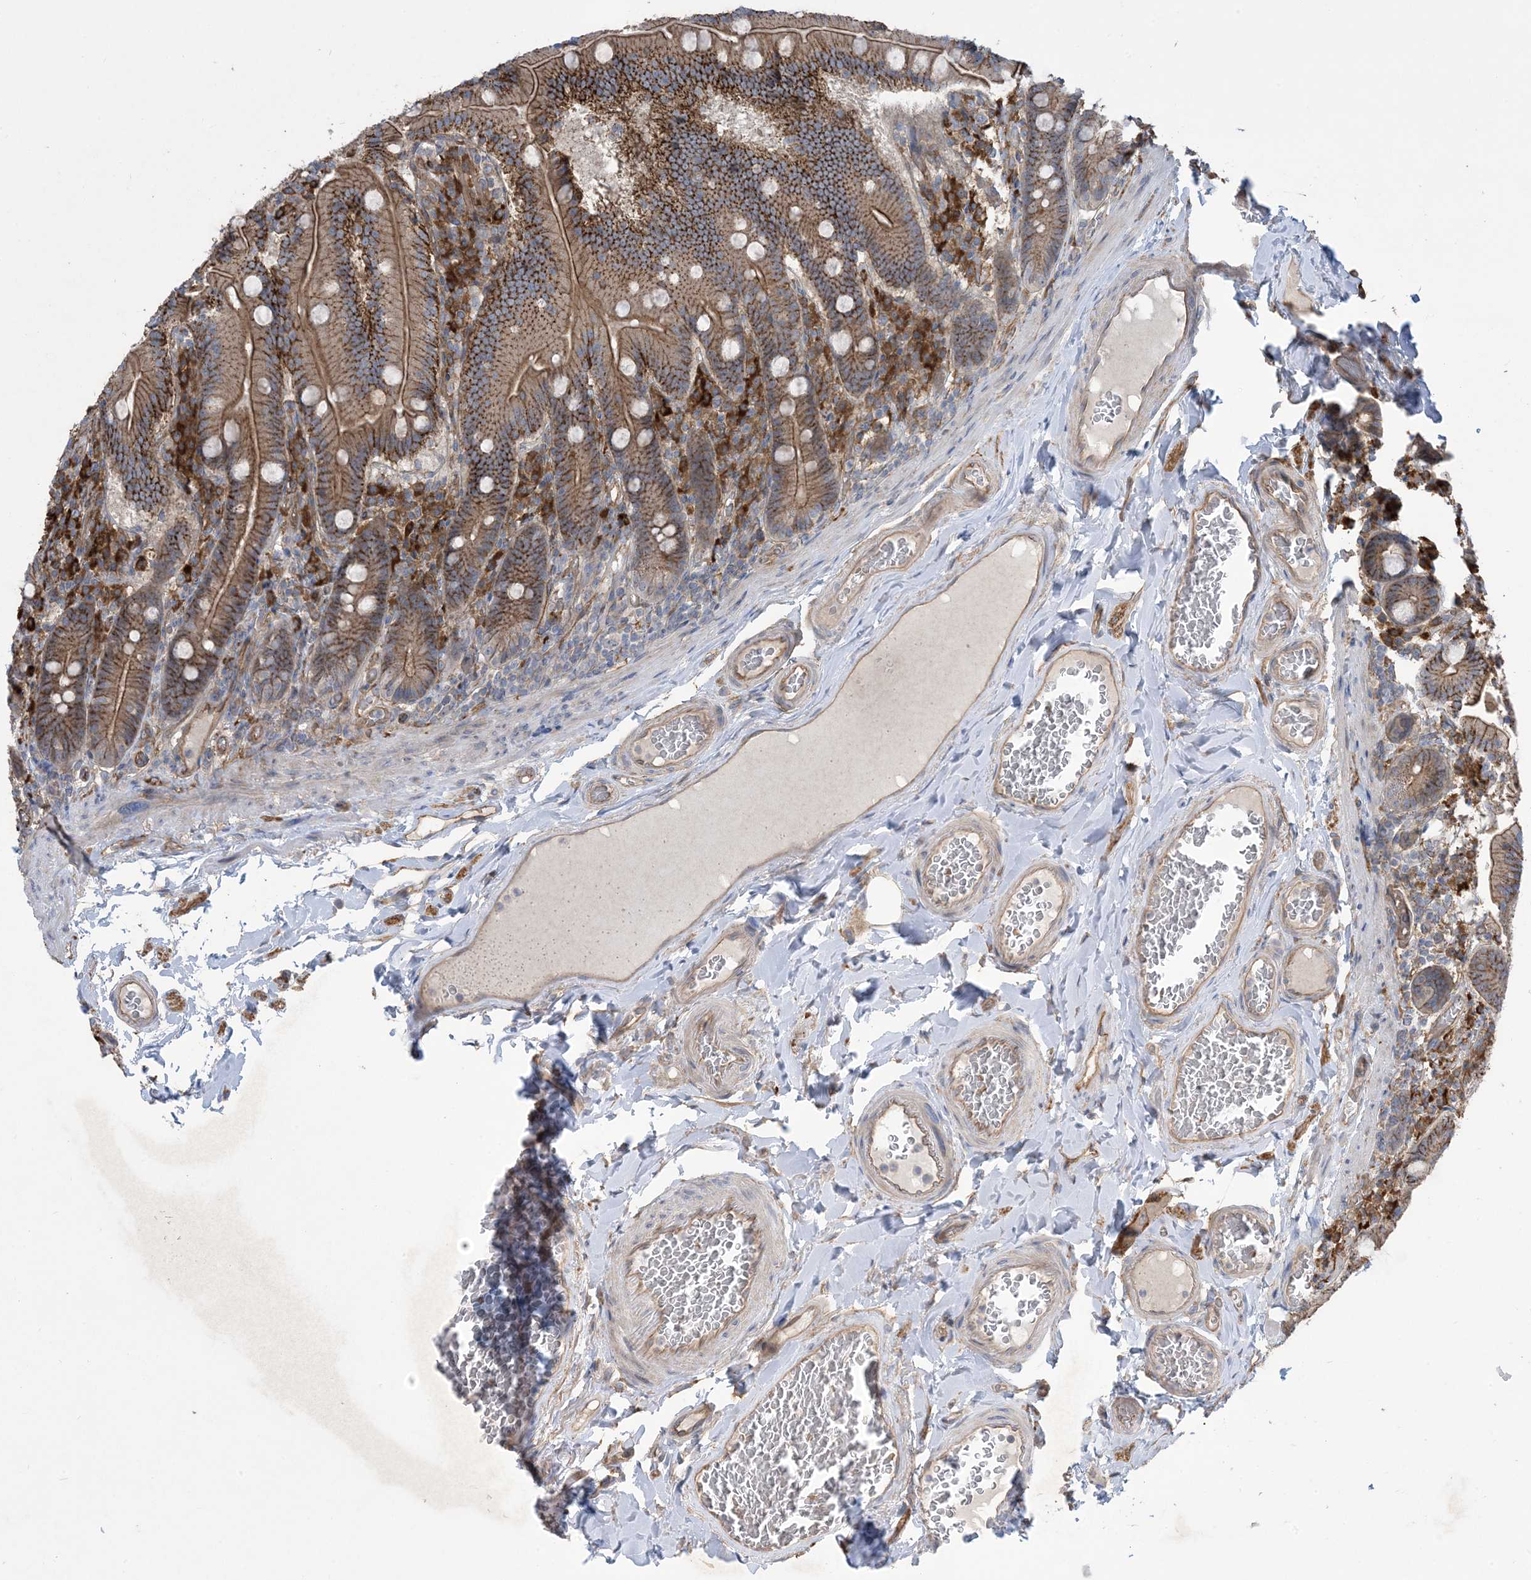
{"staining": {"intensity": "strong", "quantity": ">75%", "location": "cytoplasmic/membranous"}, "tissue": "duodenum", "cell_type": "Glandular cells", "image_type": "normal", "snomed": [{"axis": "morphology", "description": "Normal tissue, NOS"}, {"axis": "topography", "description": "Duodenum"}], "caption": "This micrograph demonstrates immunohistochemistry staining of unremarkable human duodenum, with high strong cytoplasmic/membranous positivity in approximately >75% of glandular cells.", "gene": "AOC1", "patient": {"sex": "female", "age": 62}}